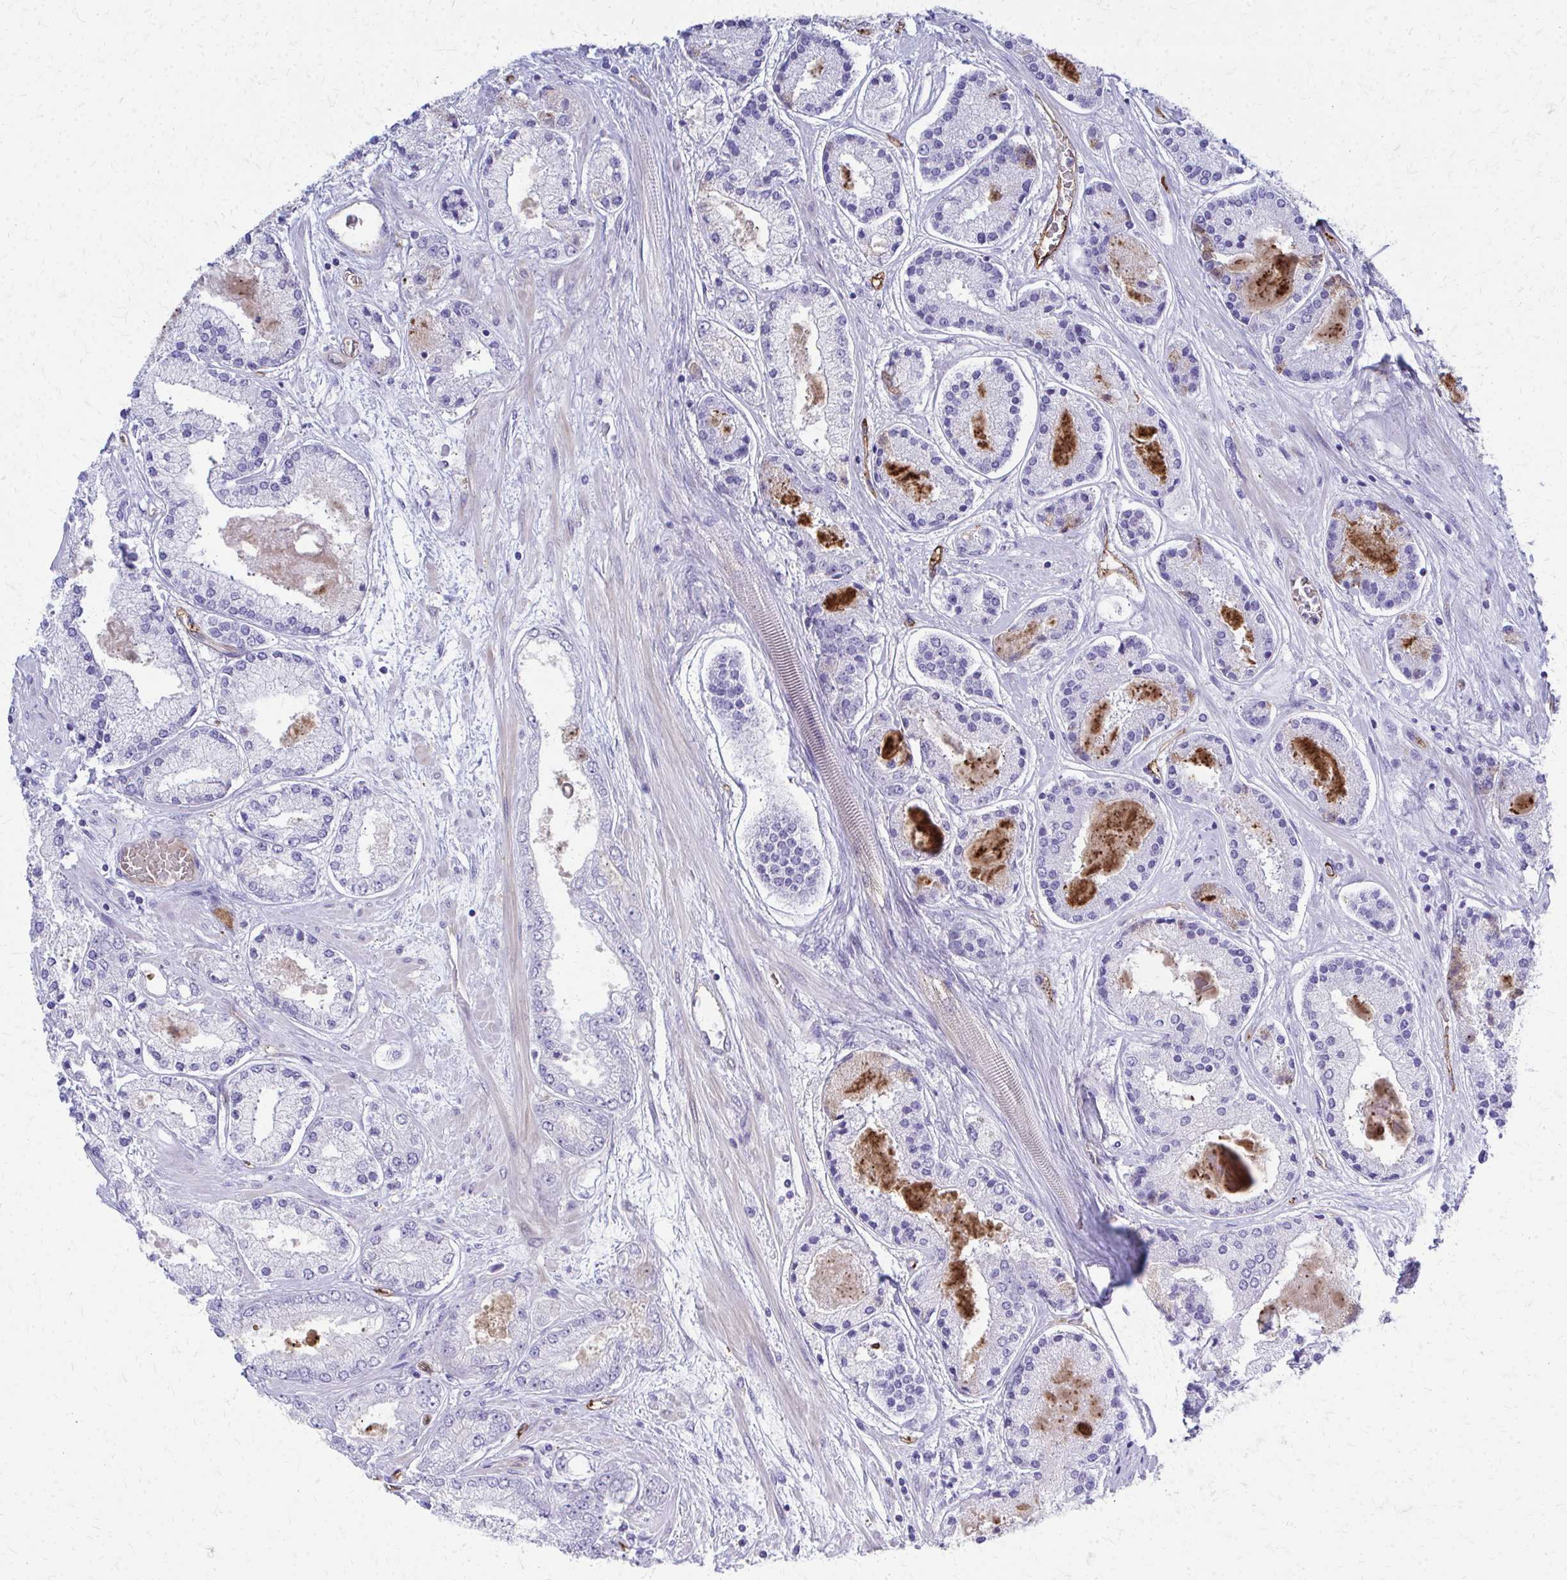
{"staining": {"intensity": "negative", "quantity": "none", "location": "none"}, "tissue": "prostate cancer", "cell_type": "Tumor cells", "image_type": "cancer", "snomed": [{"axis": "morphology", "description": "Adenocarcinoma, High grade"}, {"axis": "topography", "description": "Prostate"}], "caption": "A high-resolution image shows immunohistochemistry staining of prostate cancer, which reveals no significant staining in tumor cells.", "gene": "TPSG1", "patient": {"sex": "male", "age": 67}}